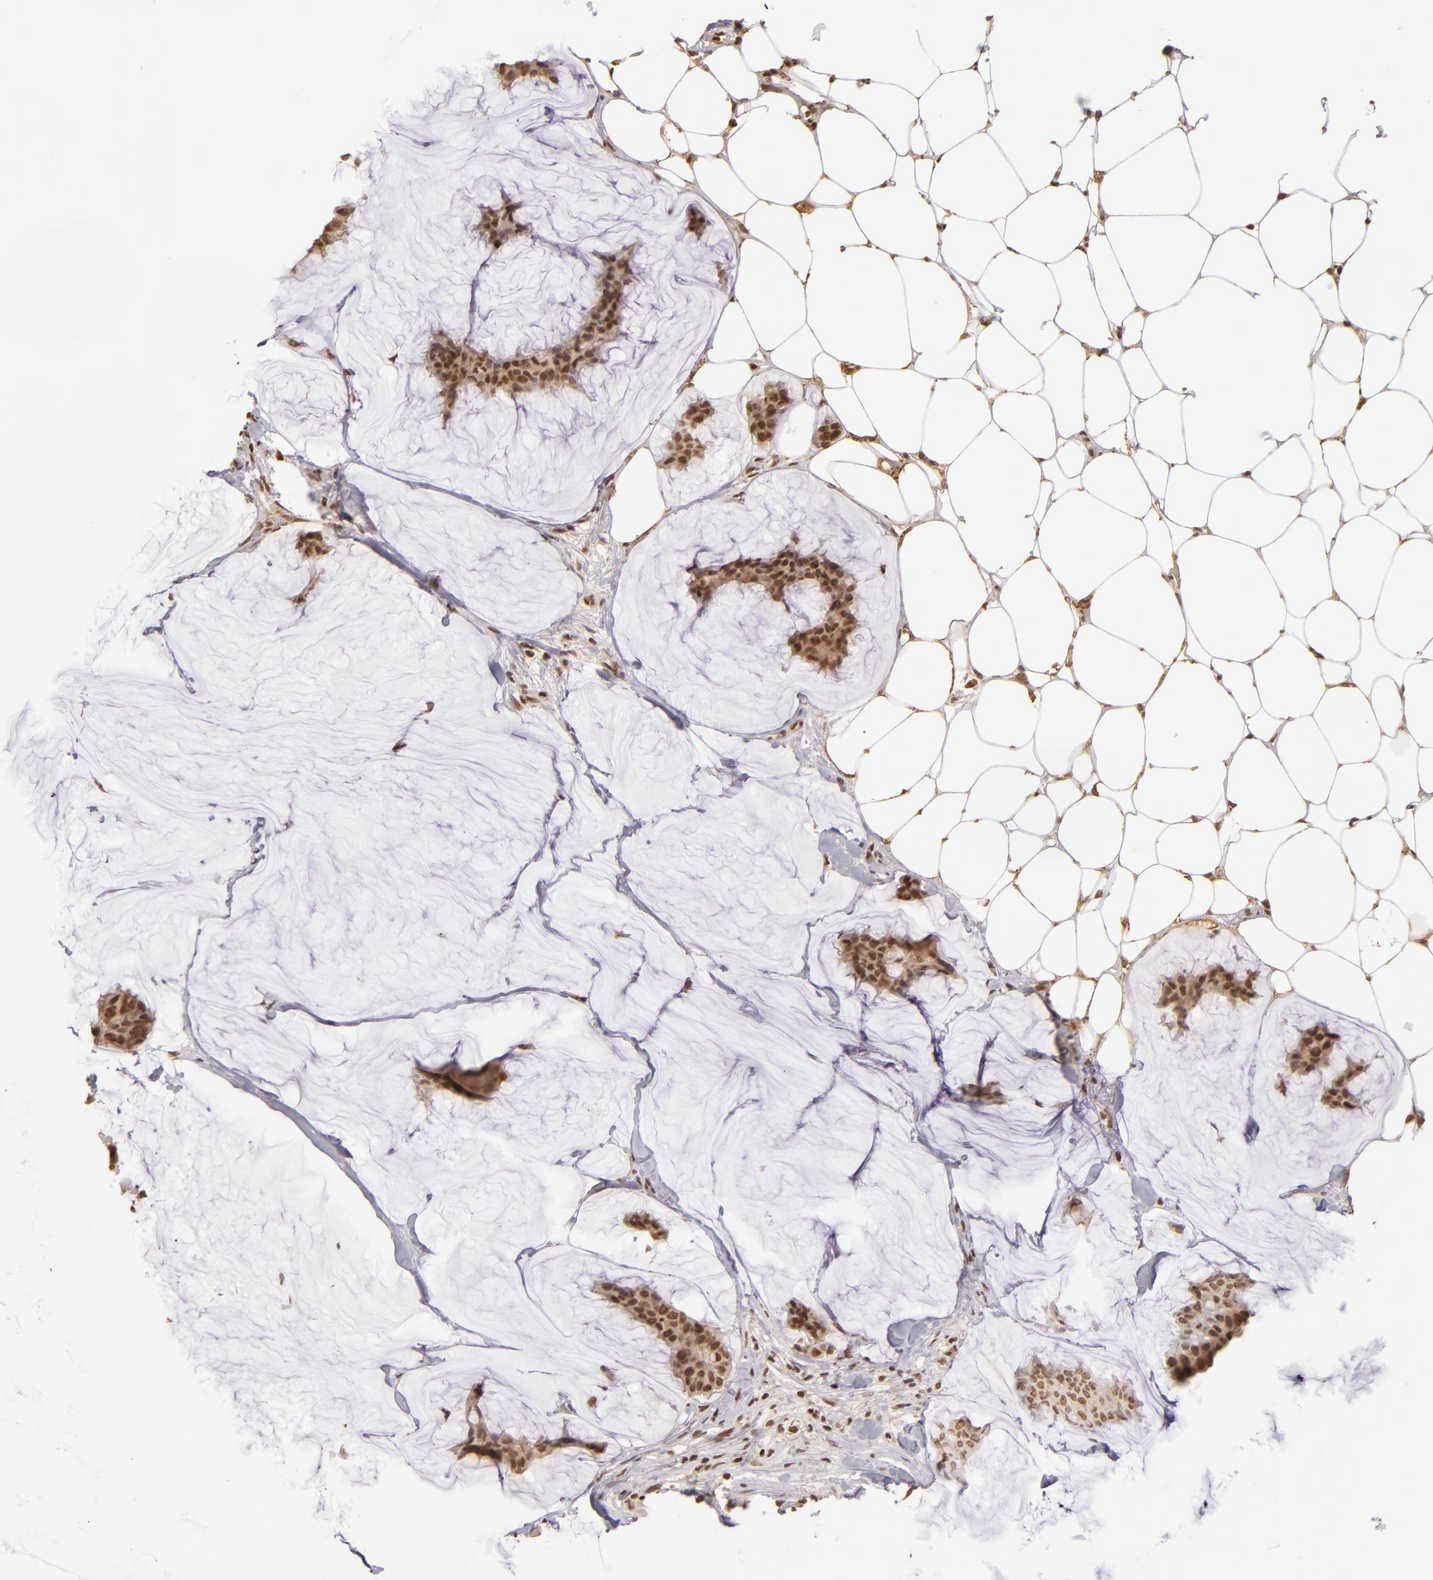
{"staining": {"intensity": "strong", "quantity": ">75%", "location": "cytoplasmic/membranous,nuclear"}, "tissue": "breast cancer", "cell_type": "Tumor cells", "image_type": "cancer", "snomed": [{"axis": "morphology", "description": "Duct carcinoma"}, {"axis": "topography", "description": "Breast"}], "caption": "Brown immunohistochemical staining in breast cancer reveals strong cytoplasmic/membranous and nuclear staining in approximately >75% of tumor cells.", "gene": "CUL3", "patient": {"sex": "female", "age": 93}}